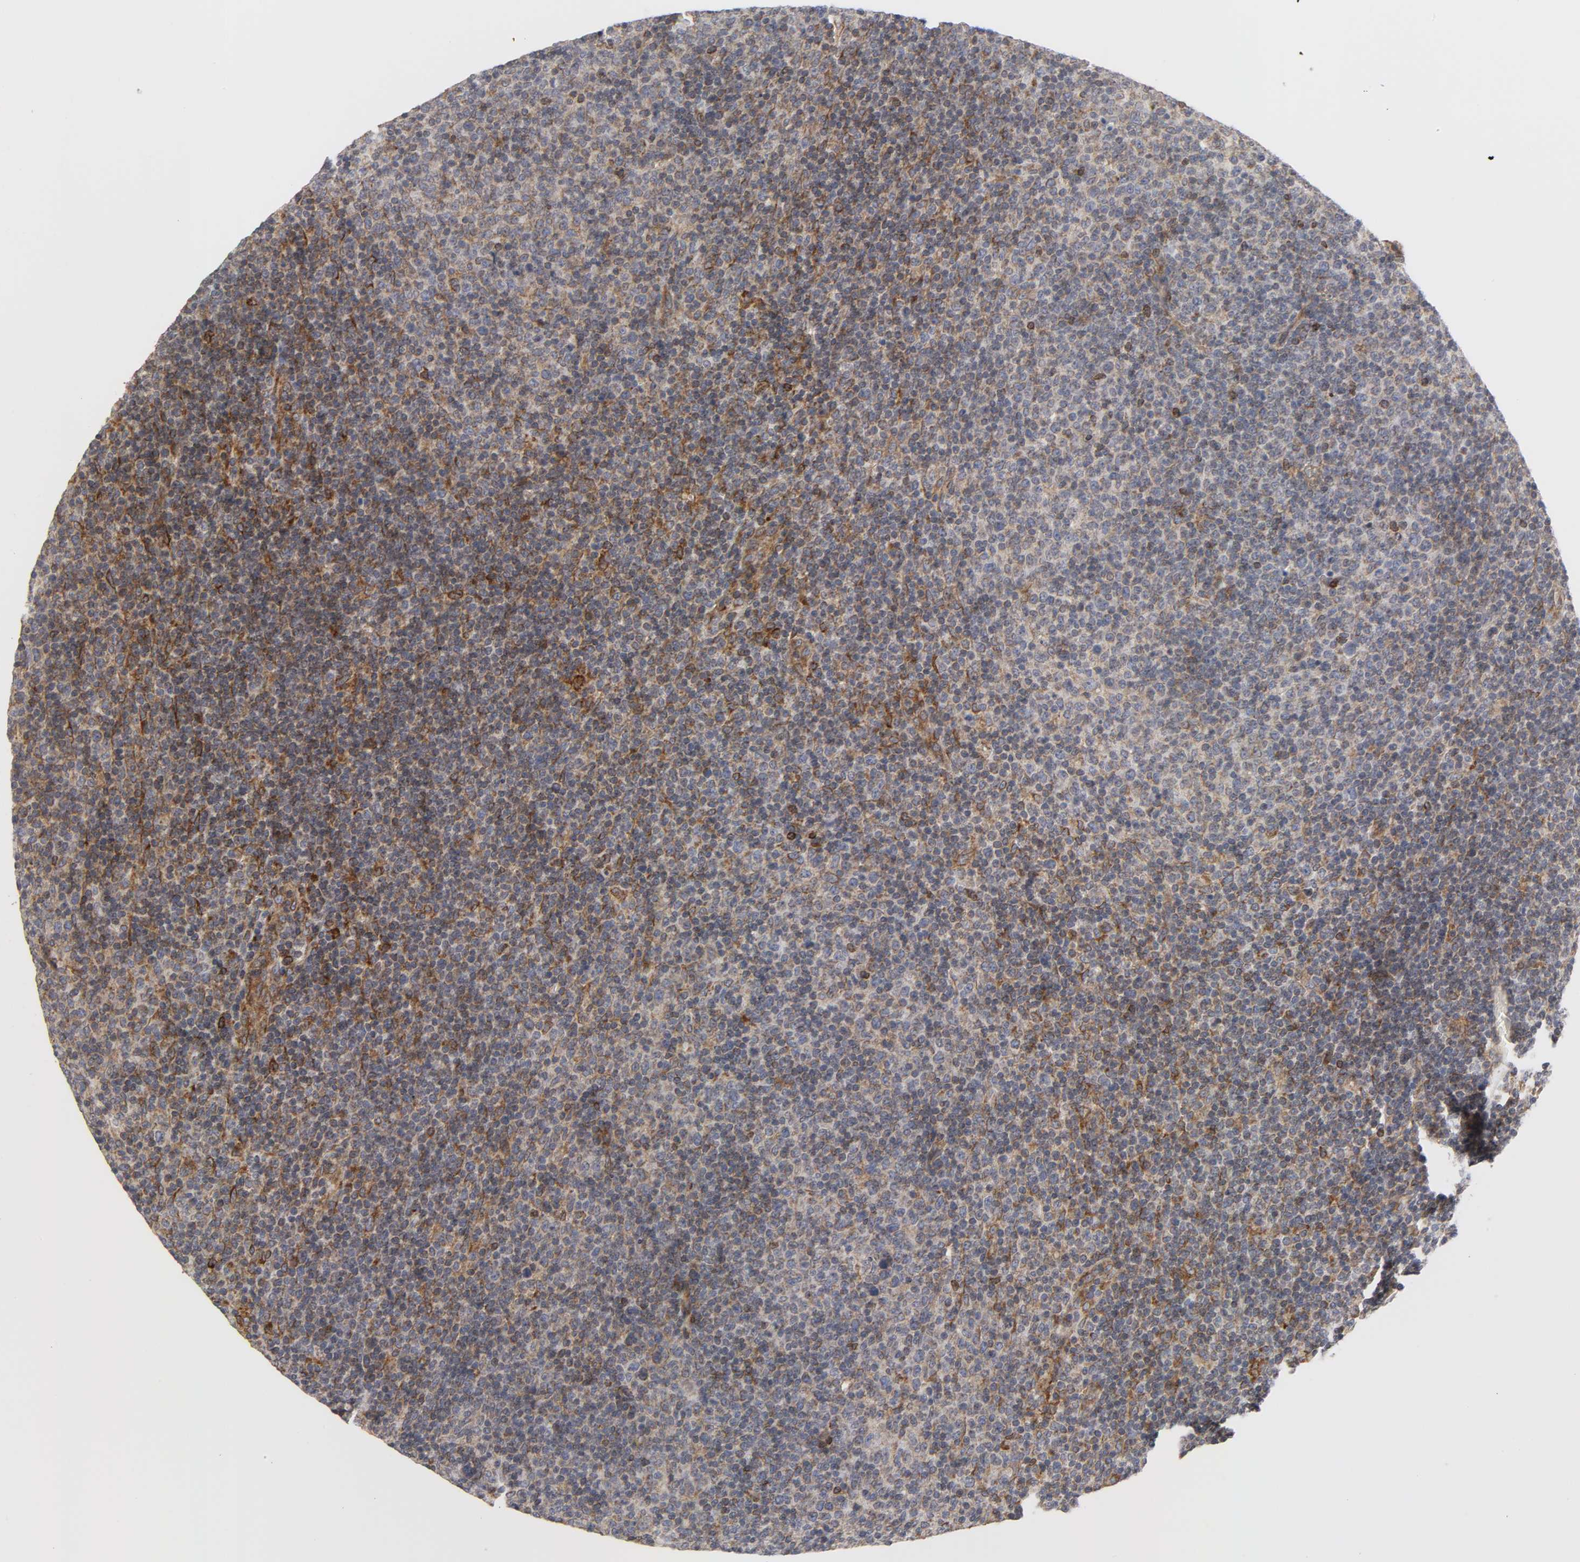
{"staining": {"intensity": "moderate", "quantity": ">75%", "location": "cytoplasmic/membranous"}, "tissue": "lymphoma", "cell_type": "Tumor cells", "image_type": "cancer", "snomed": [{"axis": "morphology", "description": "Malignant lymphoma, non-Hodgkin's type, Low grade"}, {"axis": "topography", "description": "Lymph node"}], "caption": "A high-resolution image shows IHC staining of malignant lymphoma, non-Hodgkin's type (low-grade), which shows moderate cytoplasmic/membranous positivity in about >75% of tumor cells. The protein is shown in brown color, while the nuclei are stained blue.", "gene": "POR", "patient": {"sex": "male", "age": 70}}